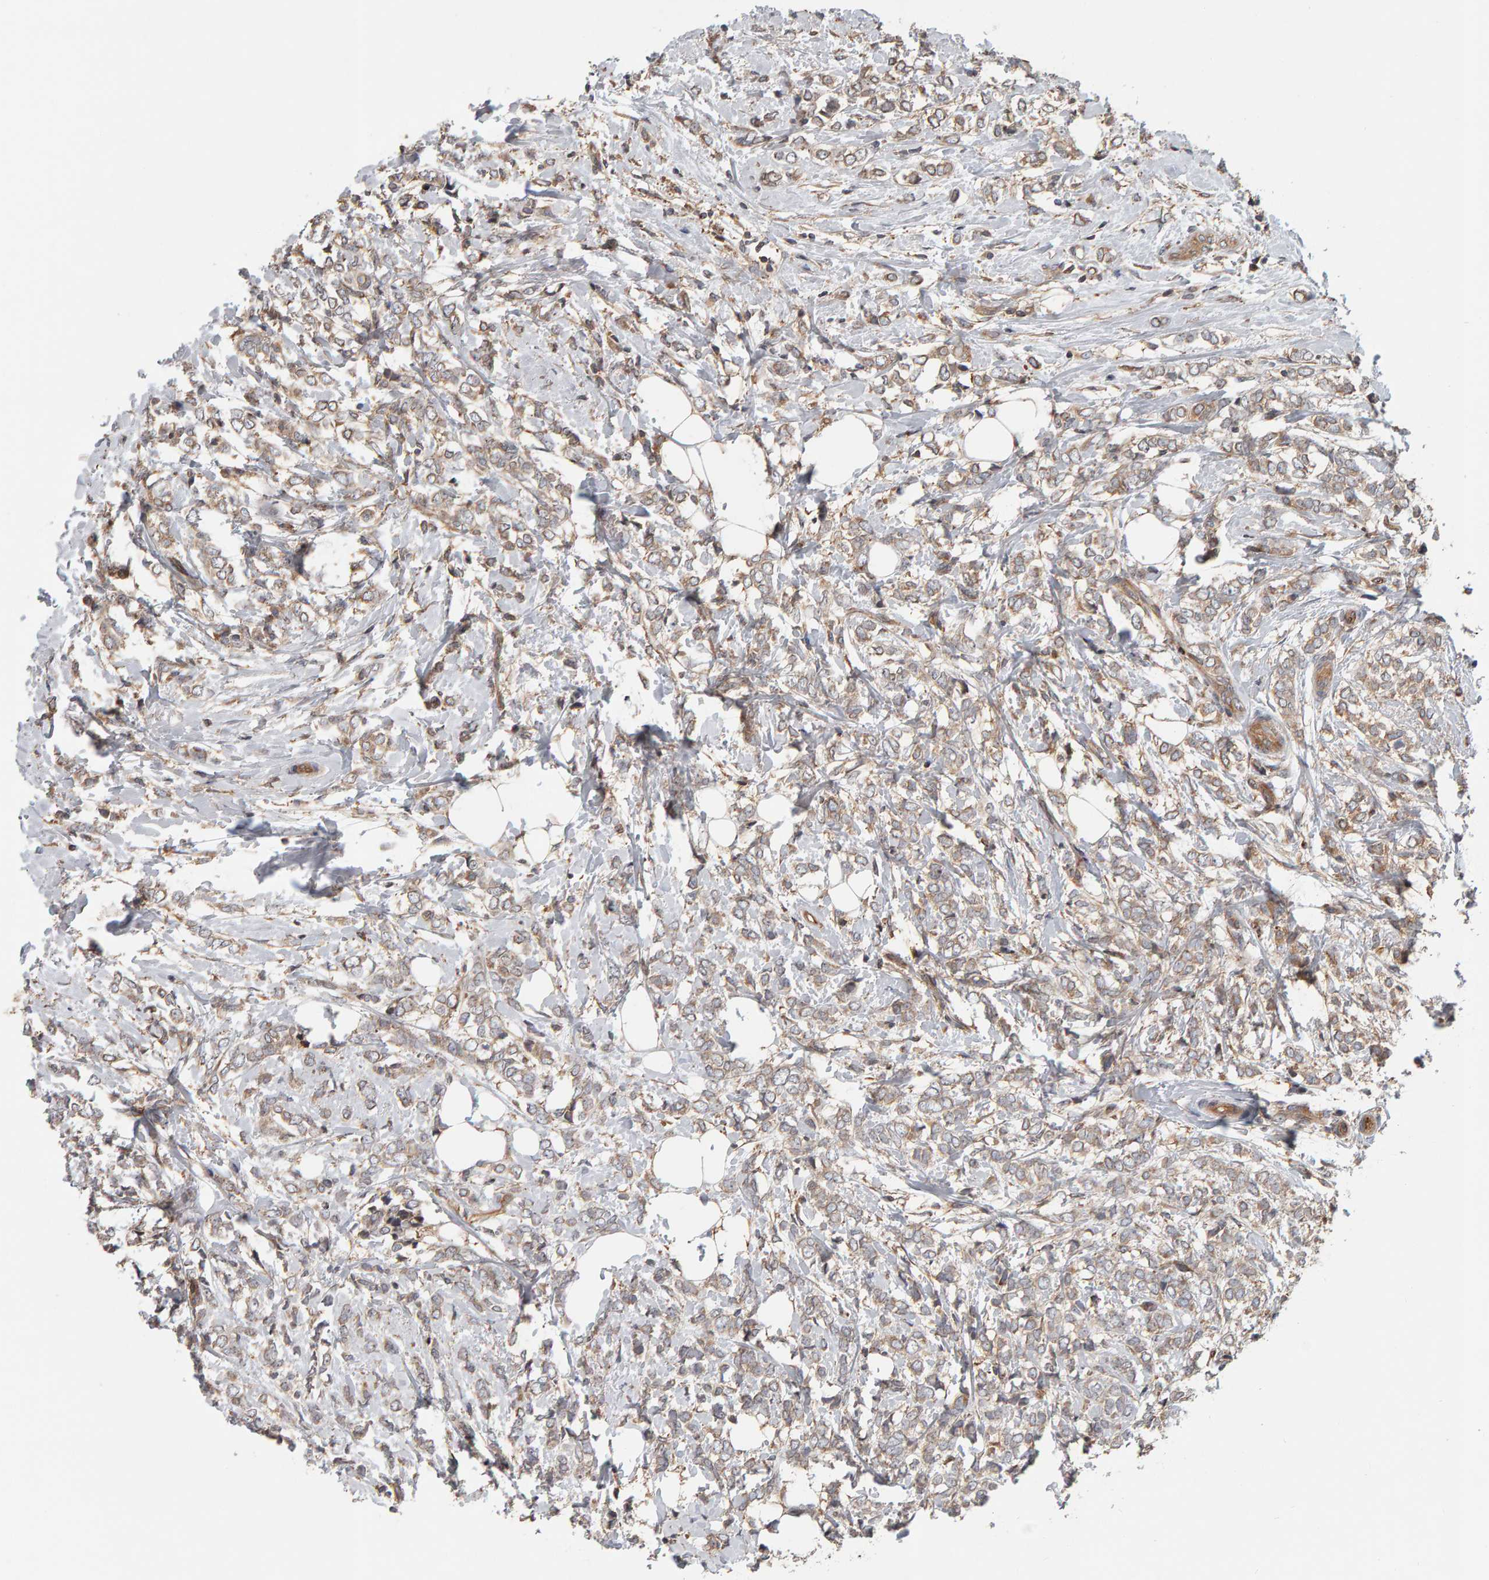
{"staining": {"intensity": "weak", "quantity": ">75%", "location": "cytoplasmic/membranous"}, "tissue": "breast cancer", "cell_type": "Tumor cells", "image_type": "cancer", "snomed": [{"axis": "morphology", "description": "Normal tissue, NOS"}, {"axis": "morphology", "description": "Lobular carcinoma"}, {"axis": "topography", "description": "Breast"}], "caption": "DAB (3,3'-diaminobenzidine) immunohistochemical staining of breast lobular carcinoma exhibits weak cytoplasmic/membranous protein positivity in approximately >75% of tumor cells.", "gene": "C9orf72", "patient": {"sex": "female", "age": 47}}